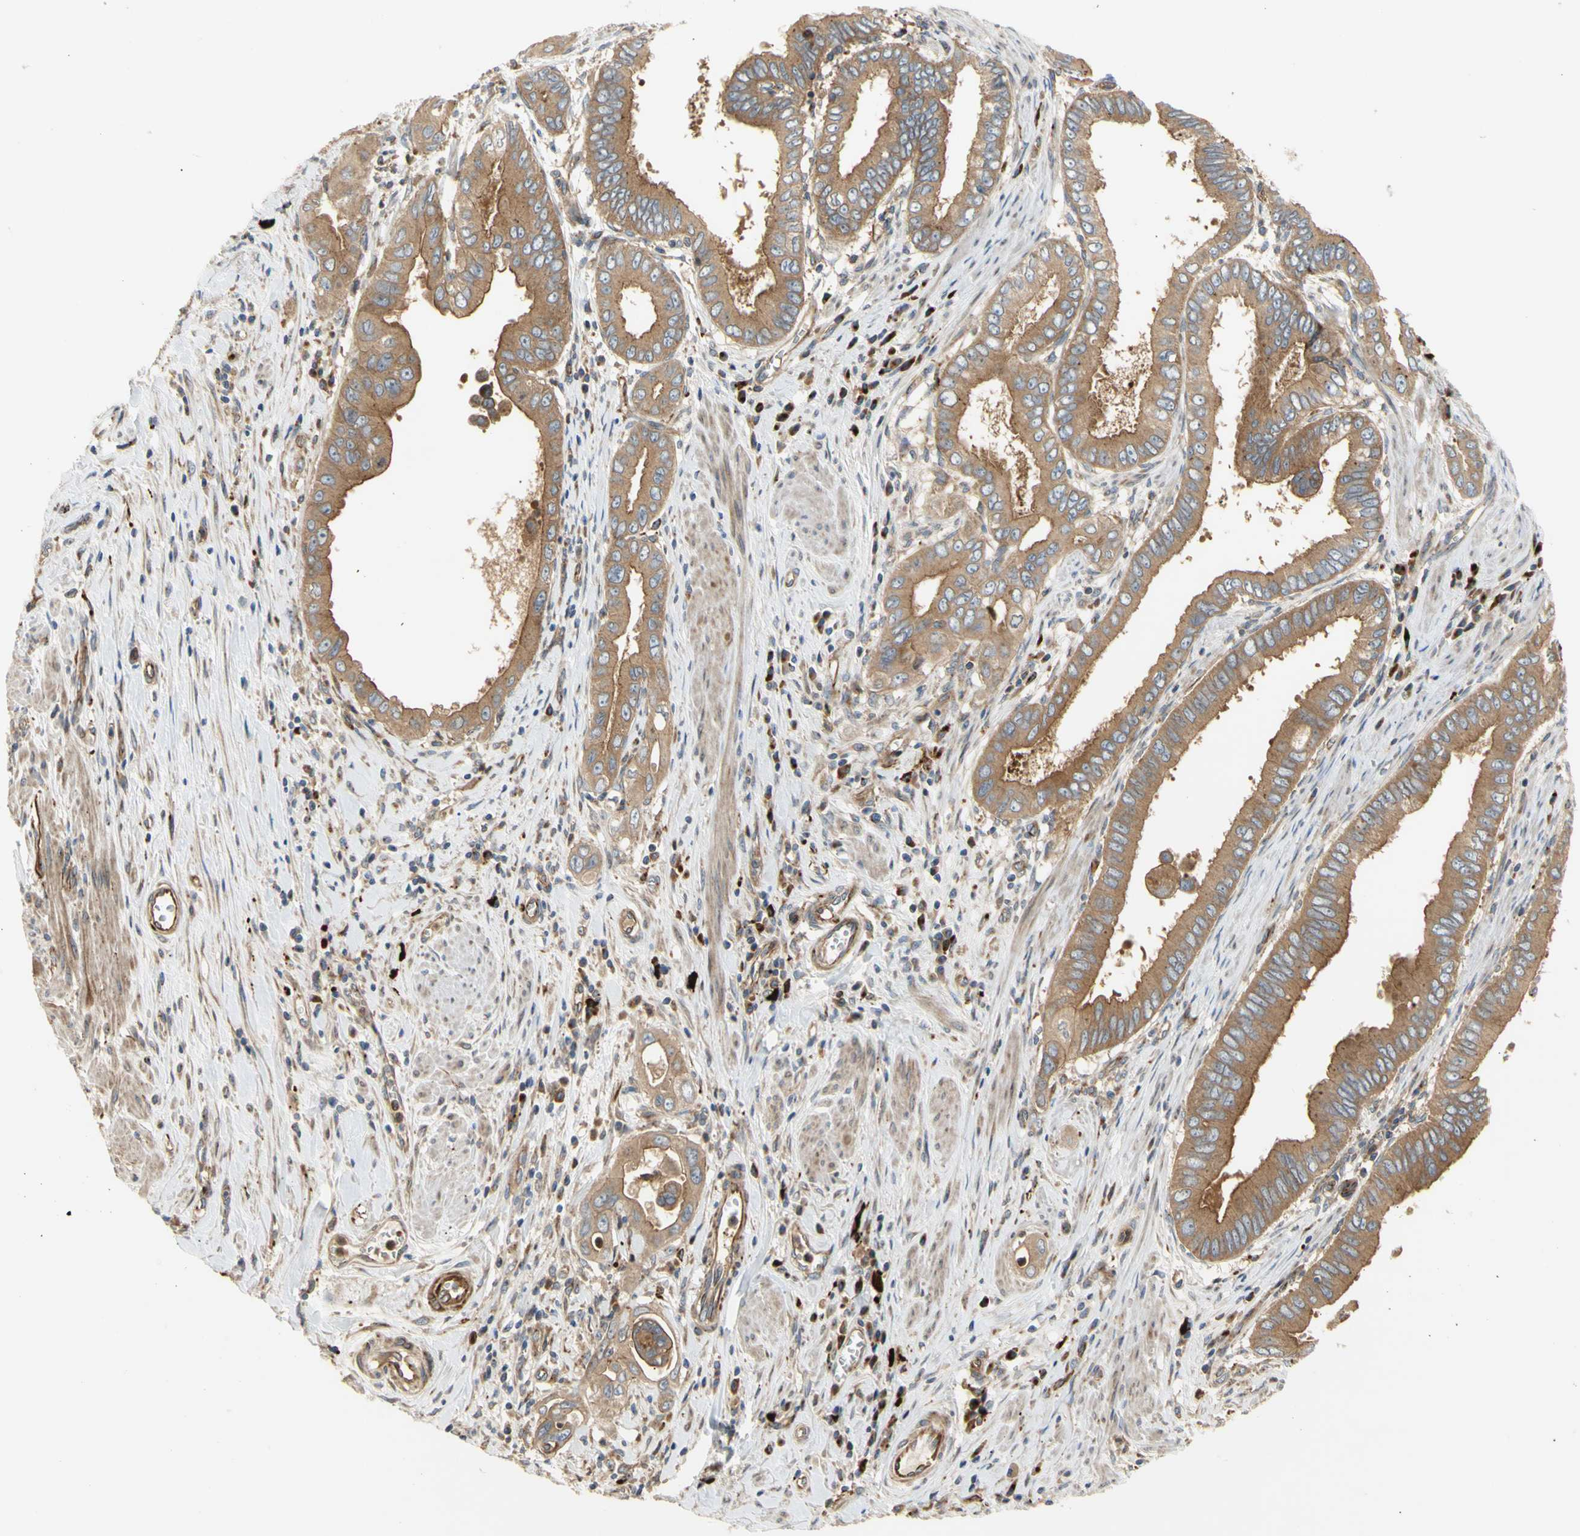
{"staining": {"intensity": "moderate", "quantity": ">75%", "location": "cytoplasmic/membranous"}, "tissue": "pancreatic cancer", "cell_type": "Tumor cells", "image_type": "cancer", "snomed": [{"axis": "morphology", "description": "Normal tissue, NOS"}, {"axis": "topography", "description": "Lymph node"}], "caption": "High-power microscopy captured an immunohistochemistry micrograph of pancreatic cancer, revealing moderate cytoplasmic/membranous staining in about >75% of tumor cells.", "gene": "TUBG2", "patient": {"sex": "male", "age": 50}}